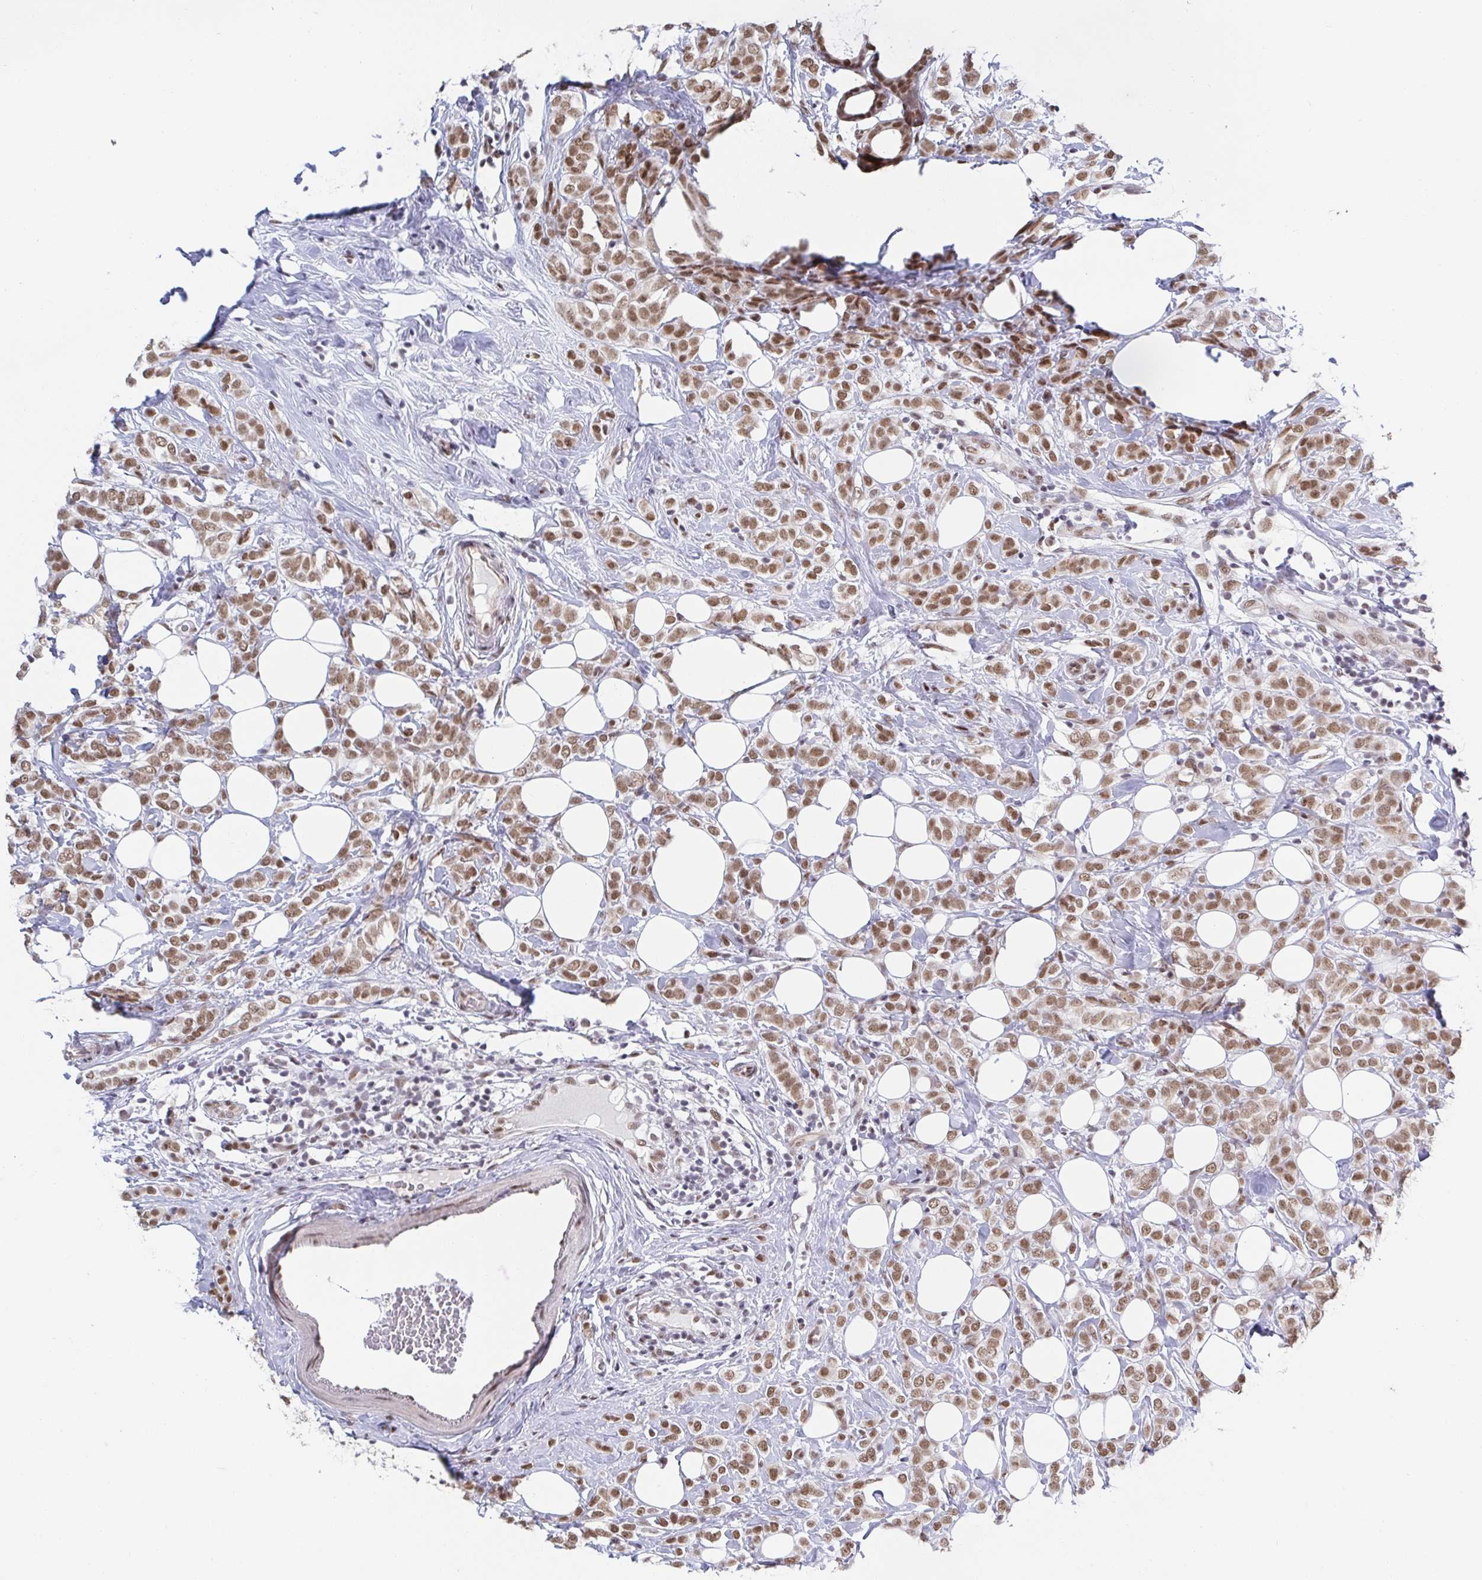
{"staining": {"intensity": "moderate", "quantity": ">75%", "location": "nuclear"}, "tissue": "breast cancer", "cell_type": "Tumor cells", "image_type": "cancer", "snomed": [{"axis": "morphology", "description": "Lobular carcinoma"}, {"axis": "topography", "description": "Breast"}], "caption": "An immunohistochemistry (IHC) photomicrograph of tumor tissue is shown. Protein staining in brown labels moderate nuclear positivity in lobular carcinoma (breast) within tumor cells.", "gene": "SLC7A10", "patient": {"sex": "female", "age": 49}}